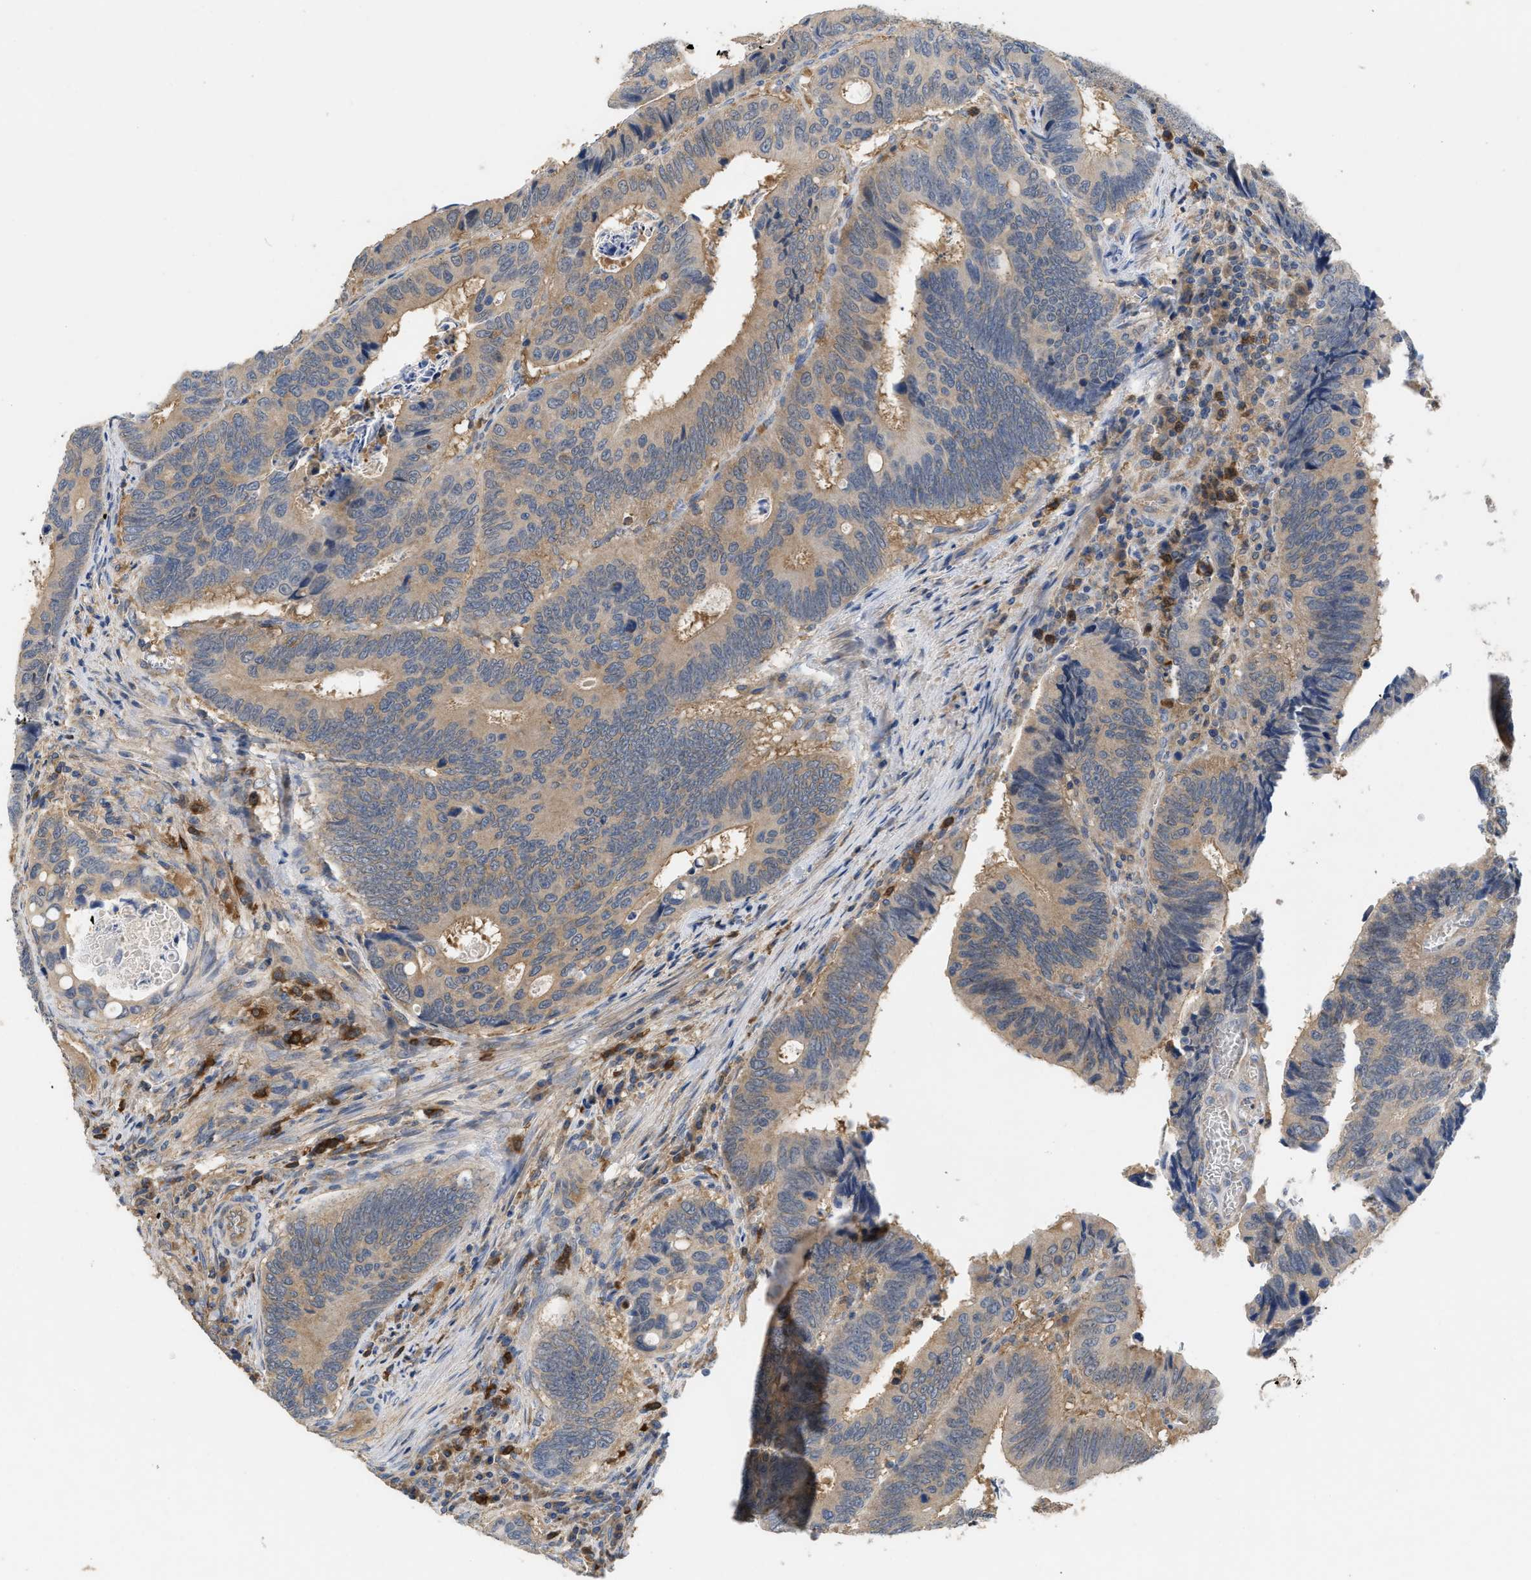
{"staining": {"intensity": "weak", "quantity": ">75%", "location": "cytoplasmic/membranous"}, "tissue": "colorectal cancer", "cell_type": "Tumor cells", "image_type": "cancer", "snomed": [{"axis": "morphology", "description": "Inflammation, NOS"}, {"axis": "morphology", "description": "Adenocarcinoma, NOS"}, {"axis": "topography", "description": "Colon"}], "caption": "High-power microscopy captured an immunohistochemistry (IHC) photomicrograph of colorectal cancer, revealing weak cytoplasmic/membranous positivity in about >75% of tumor cells.", "gene": "RNF216", "patient": {"sex": "male", "age": 72}}